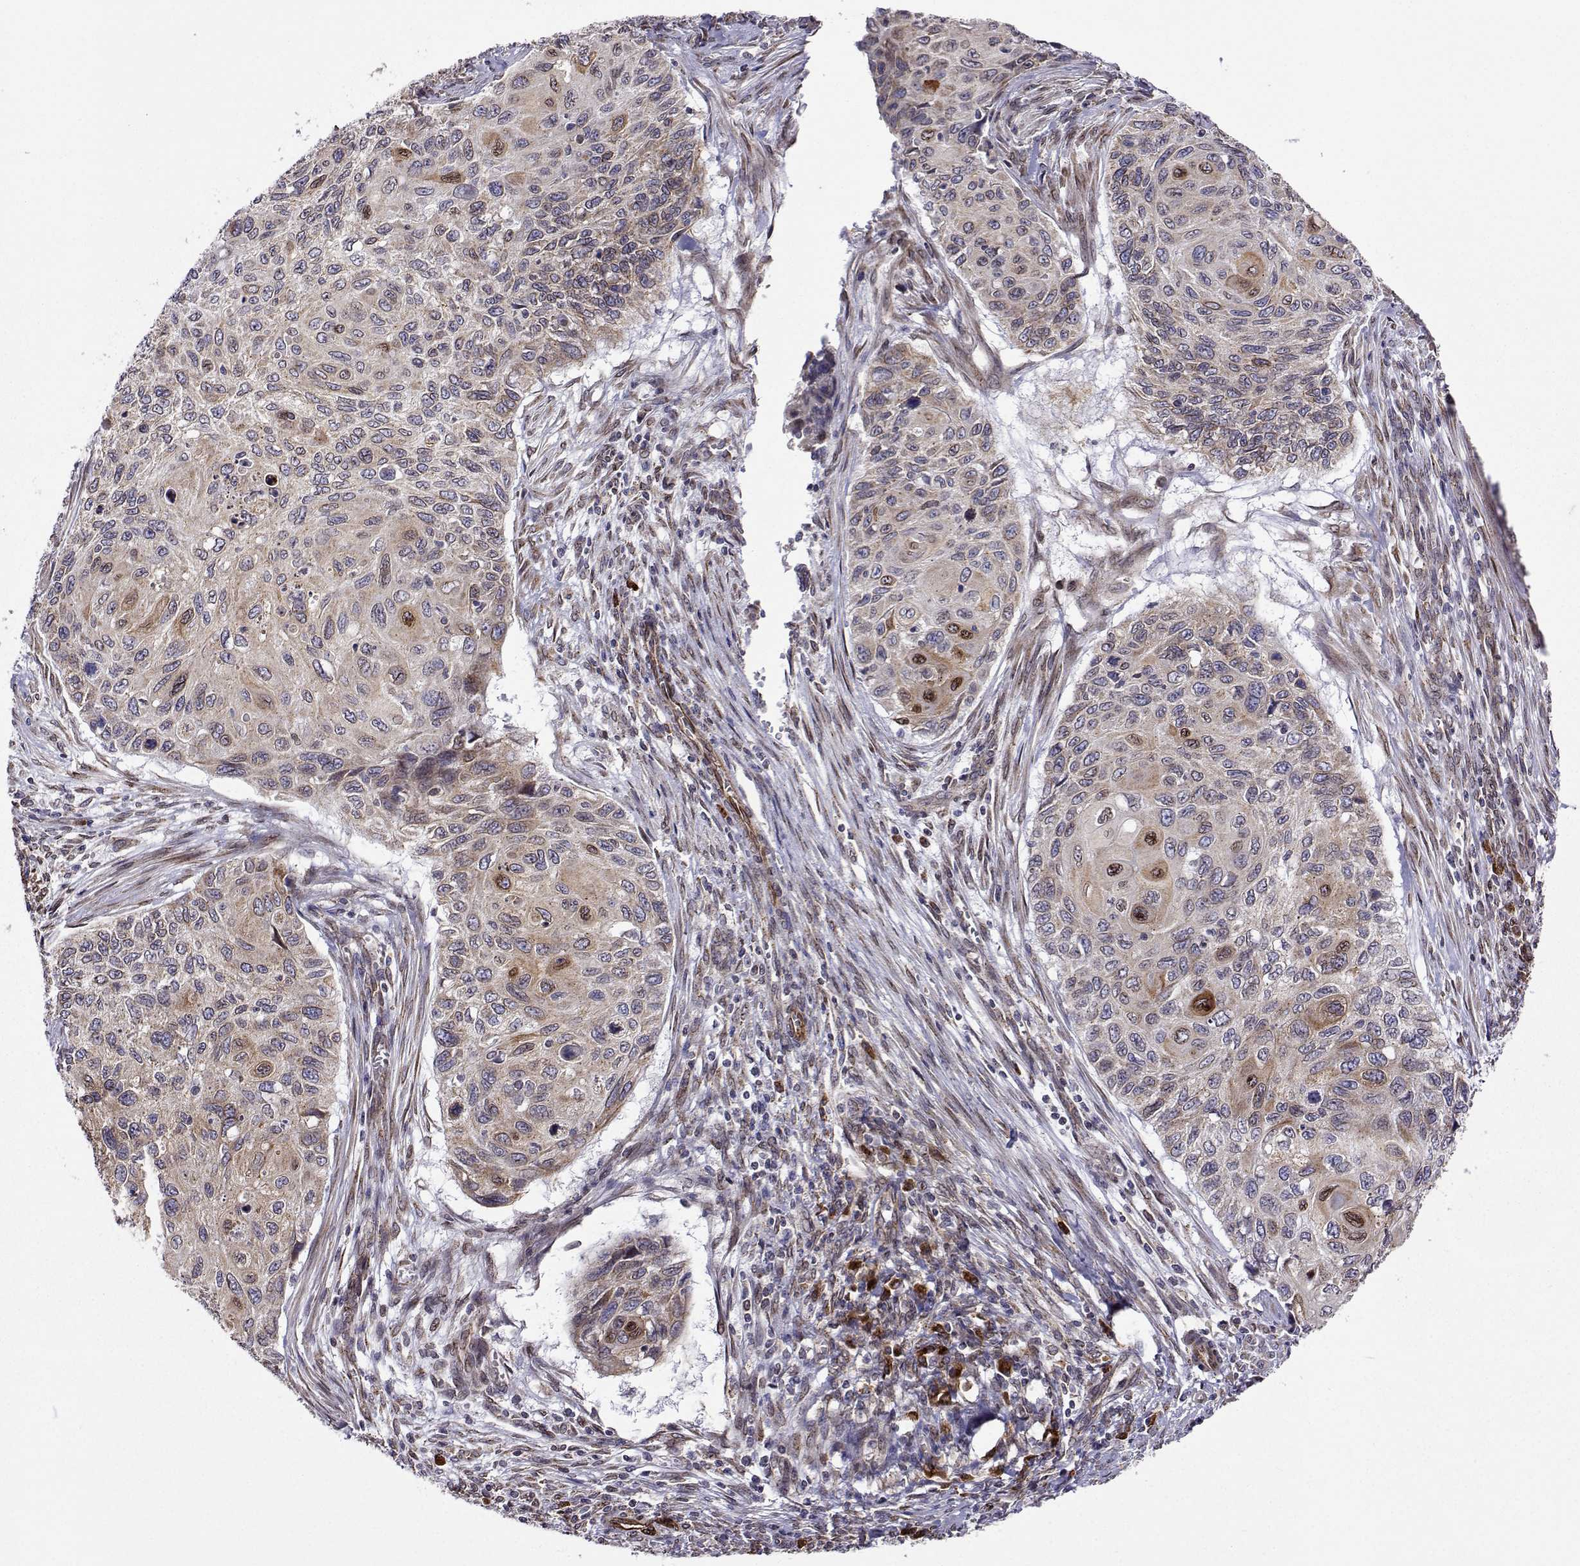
{"staining": {"intensity": "moderate", "quantity": "<25%", "location": "nuclear"}, "tissue": "cervical cancer", "cell_type": "Tumor cells", "image_type": "cancer", "snomed": [{"axis": "morphology", "description": "Squamous cell carcinoma, NOS"}, {"axis": "topography", "description": "Cervix"}], "caption": "Protein staining demonstrates moderate nuclear staining in approximately <25% of tumor cells in cervical cancer (squamous cell carcinoma).", "gene": "PGRMC2", "patient": {"sex": "female", "age": 70}}